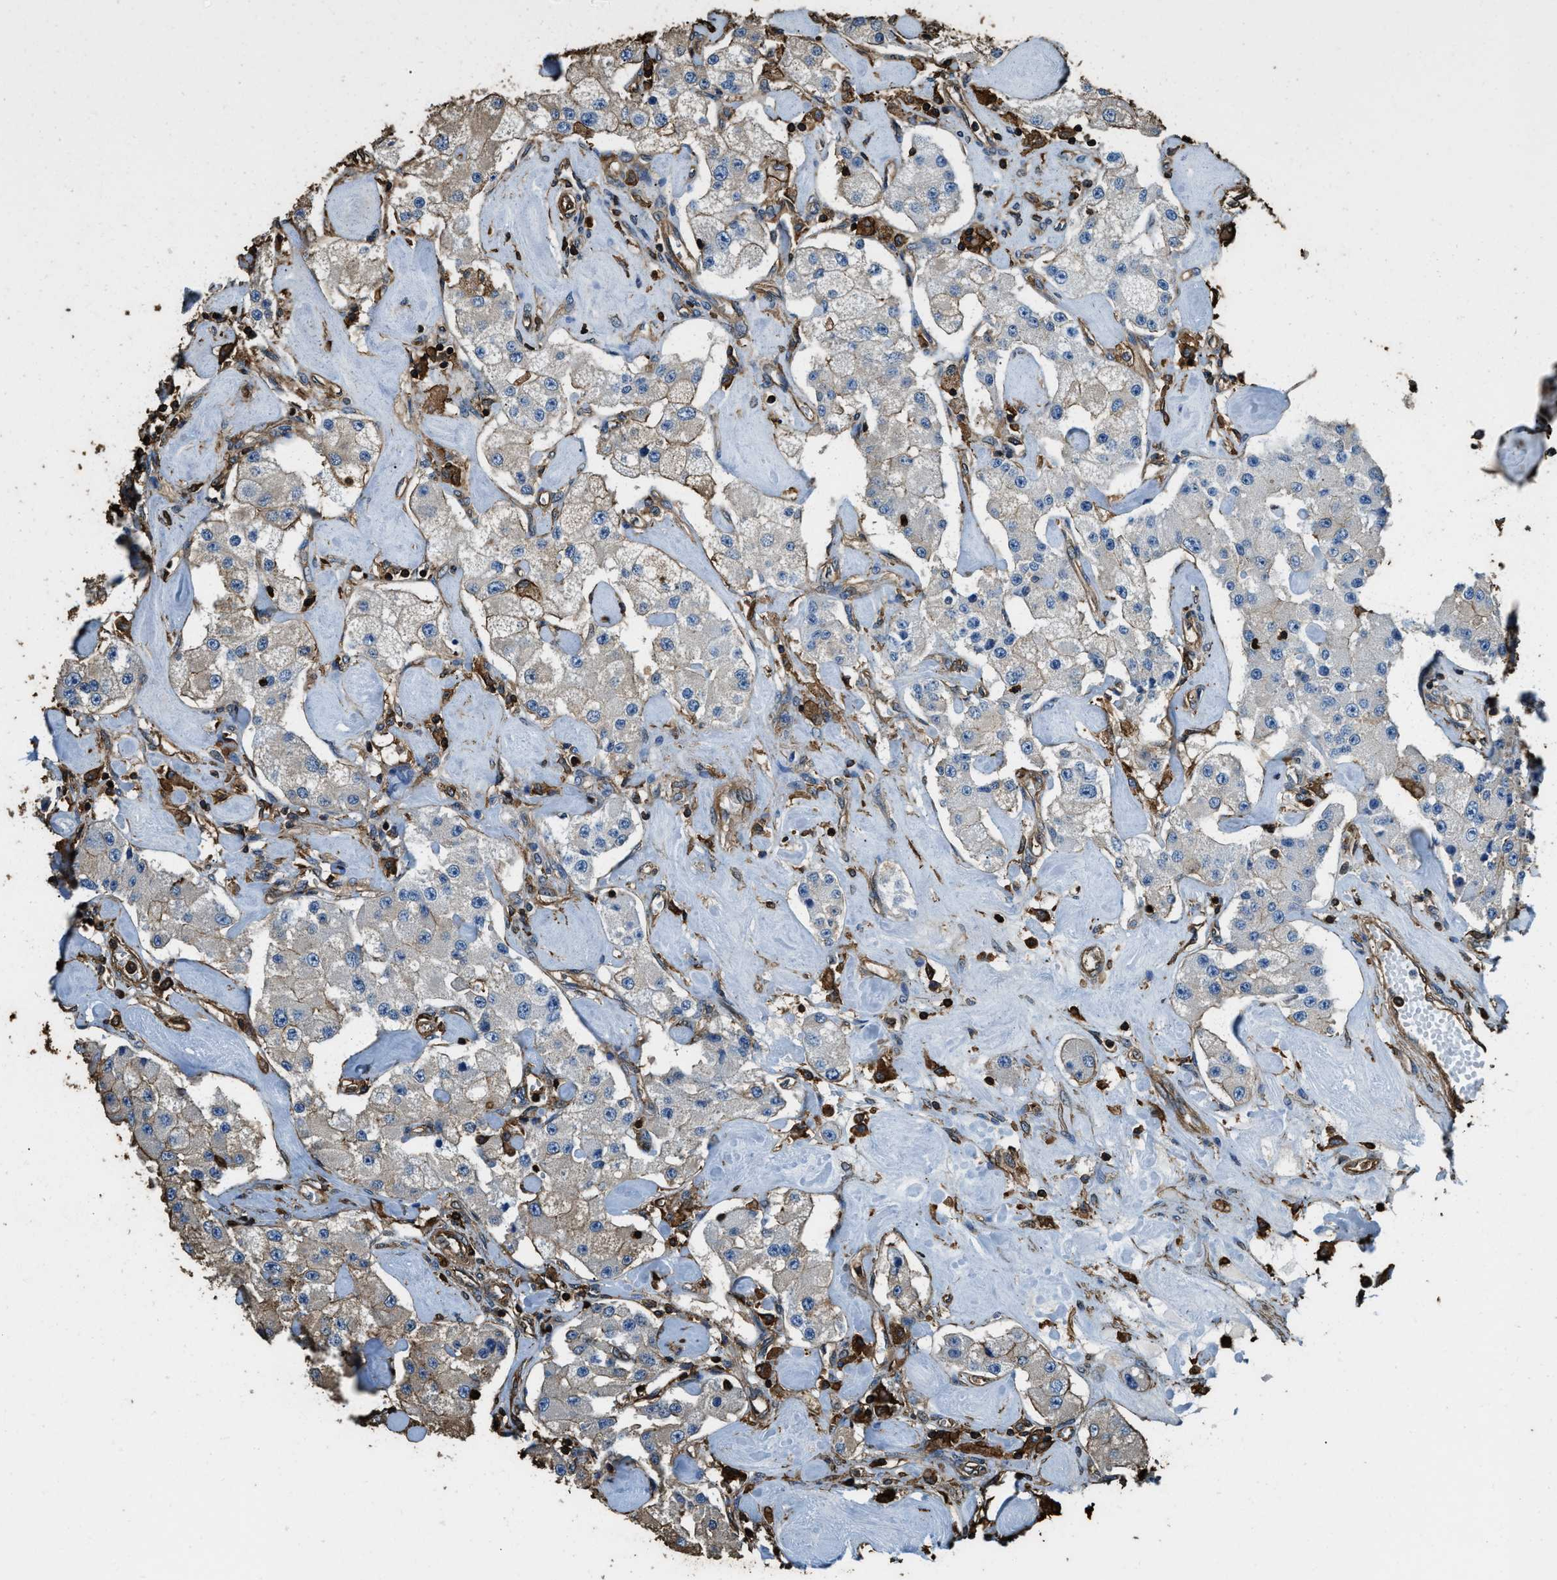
{"staining": {"intensity": "weak", "quantity": "<25%", "location": "cytoplasmic/membranous"}, "tissue": "carcinoid", "cell_type": "Tumor cells", "image_type": "cancer", "snomed": [{"axis": "morphology", "description": "Carcinoid, malignant, NOS"}, {"axis": "topography", "description": "Pancreas"}], "caption": "This image is of carcinoid (malignant) stained with IHC to label a protein in brown with the nuclei are counter-stained blue. There is no expression in tumor cells.", "gene": "ACCS", "patient": {"sex": "male", "age": 41}}